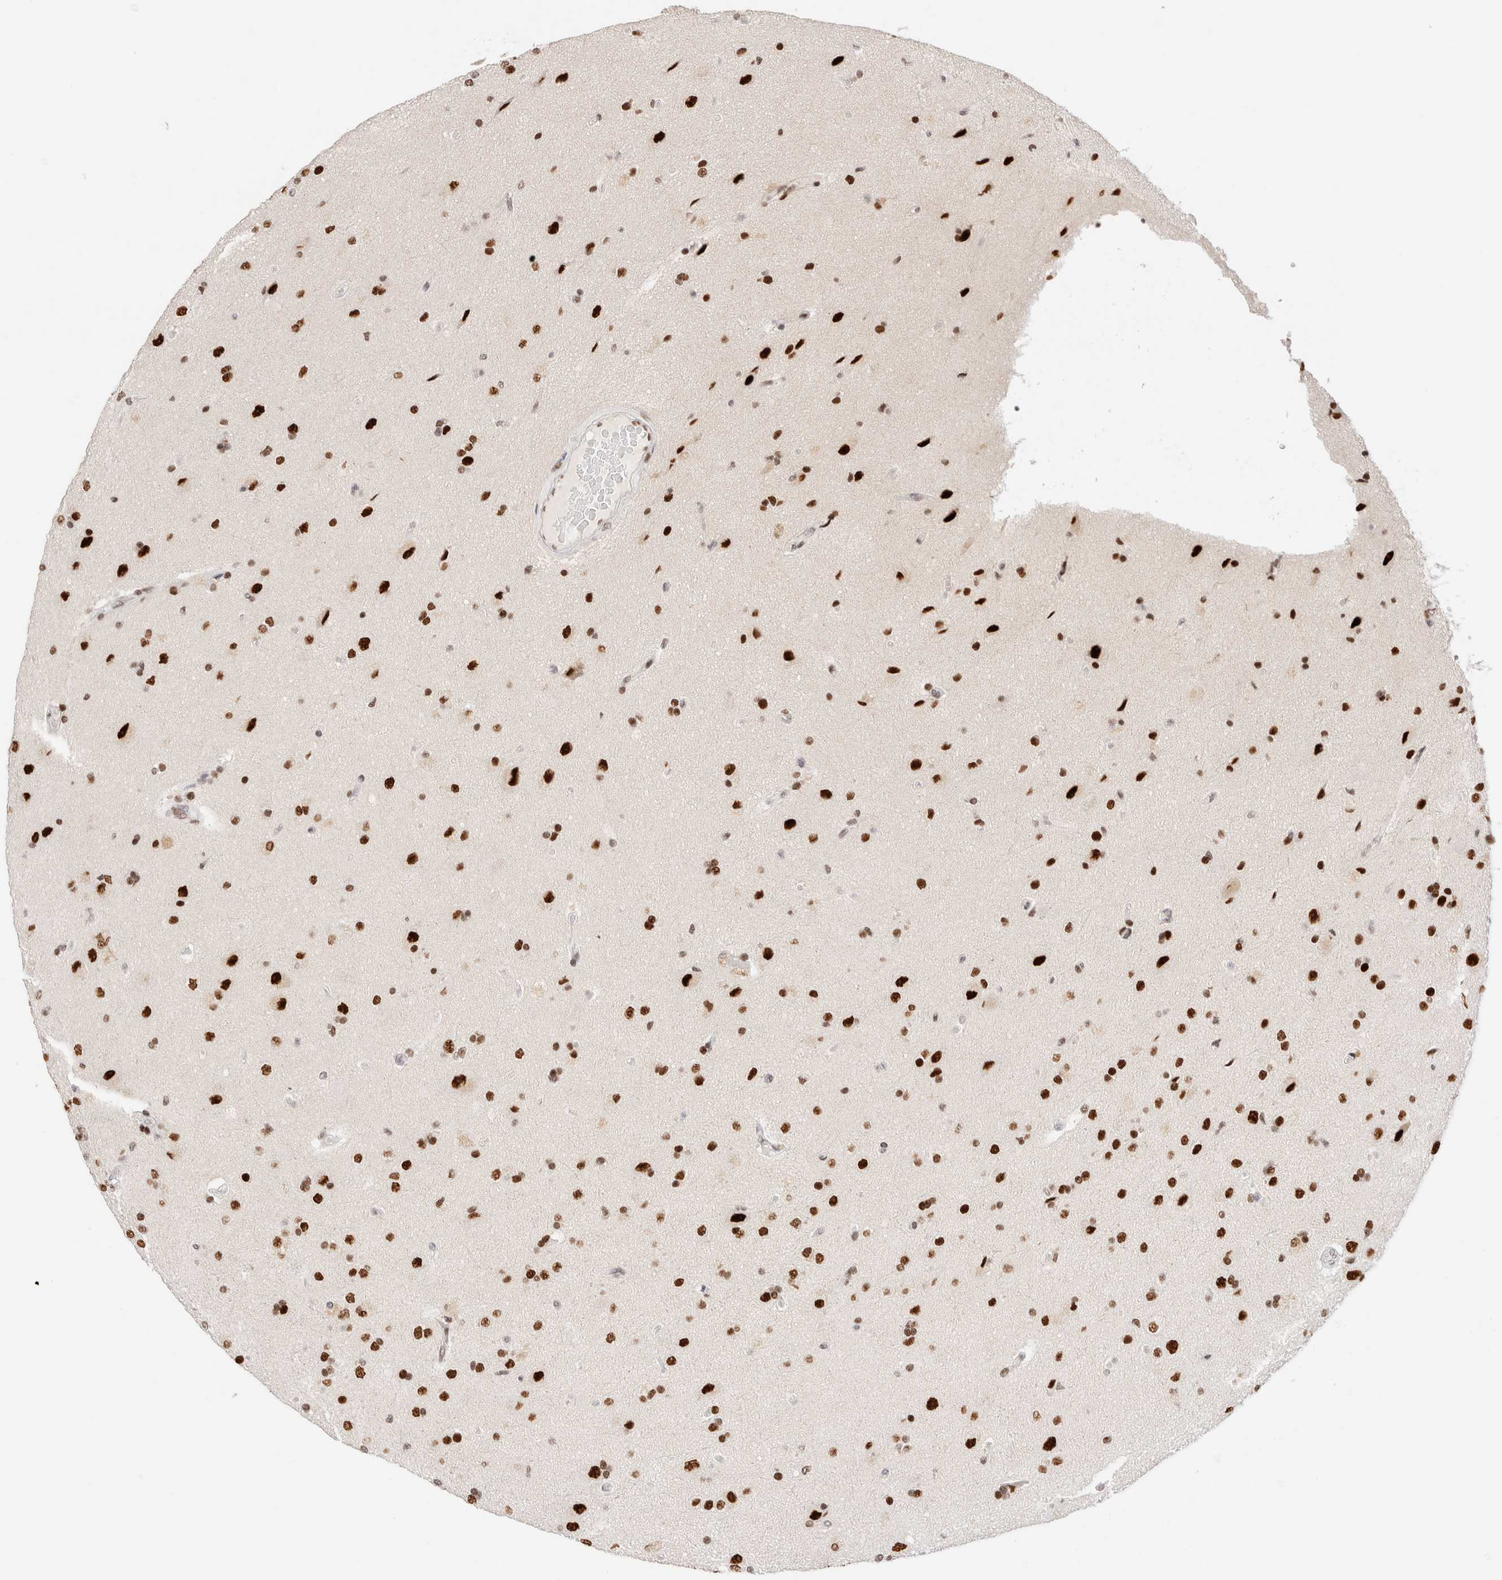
{"staining": {"intensity": "strong", "quantity": ">75%", "location": "nuclear"}, "tissue": "glioma", "cell_type": "Tumor cells", "image_type": "cancer", "snomed": [{"axis": "morphology", "description": "Glioma, malignant, High grade"}, {"axis": "topography", "description": "Brain"}], "caption": "Brown immunohistochemical staining in human high-grade glioma (malignant) shows strong nuclear staining in about >75% of tumor cells. The staining was performed using DAB (3,3'-diaminobenzidine), with brown indicating positive protein expression. Nuclei are stained blue with hematoxylin.", "gene": "ZNF282", "patient": {"sex": "male", "age": 72}}